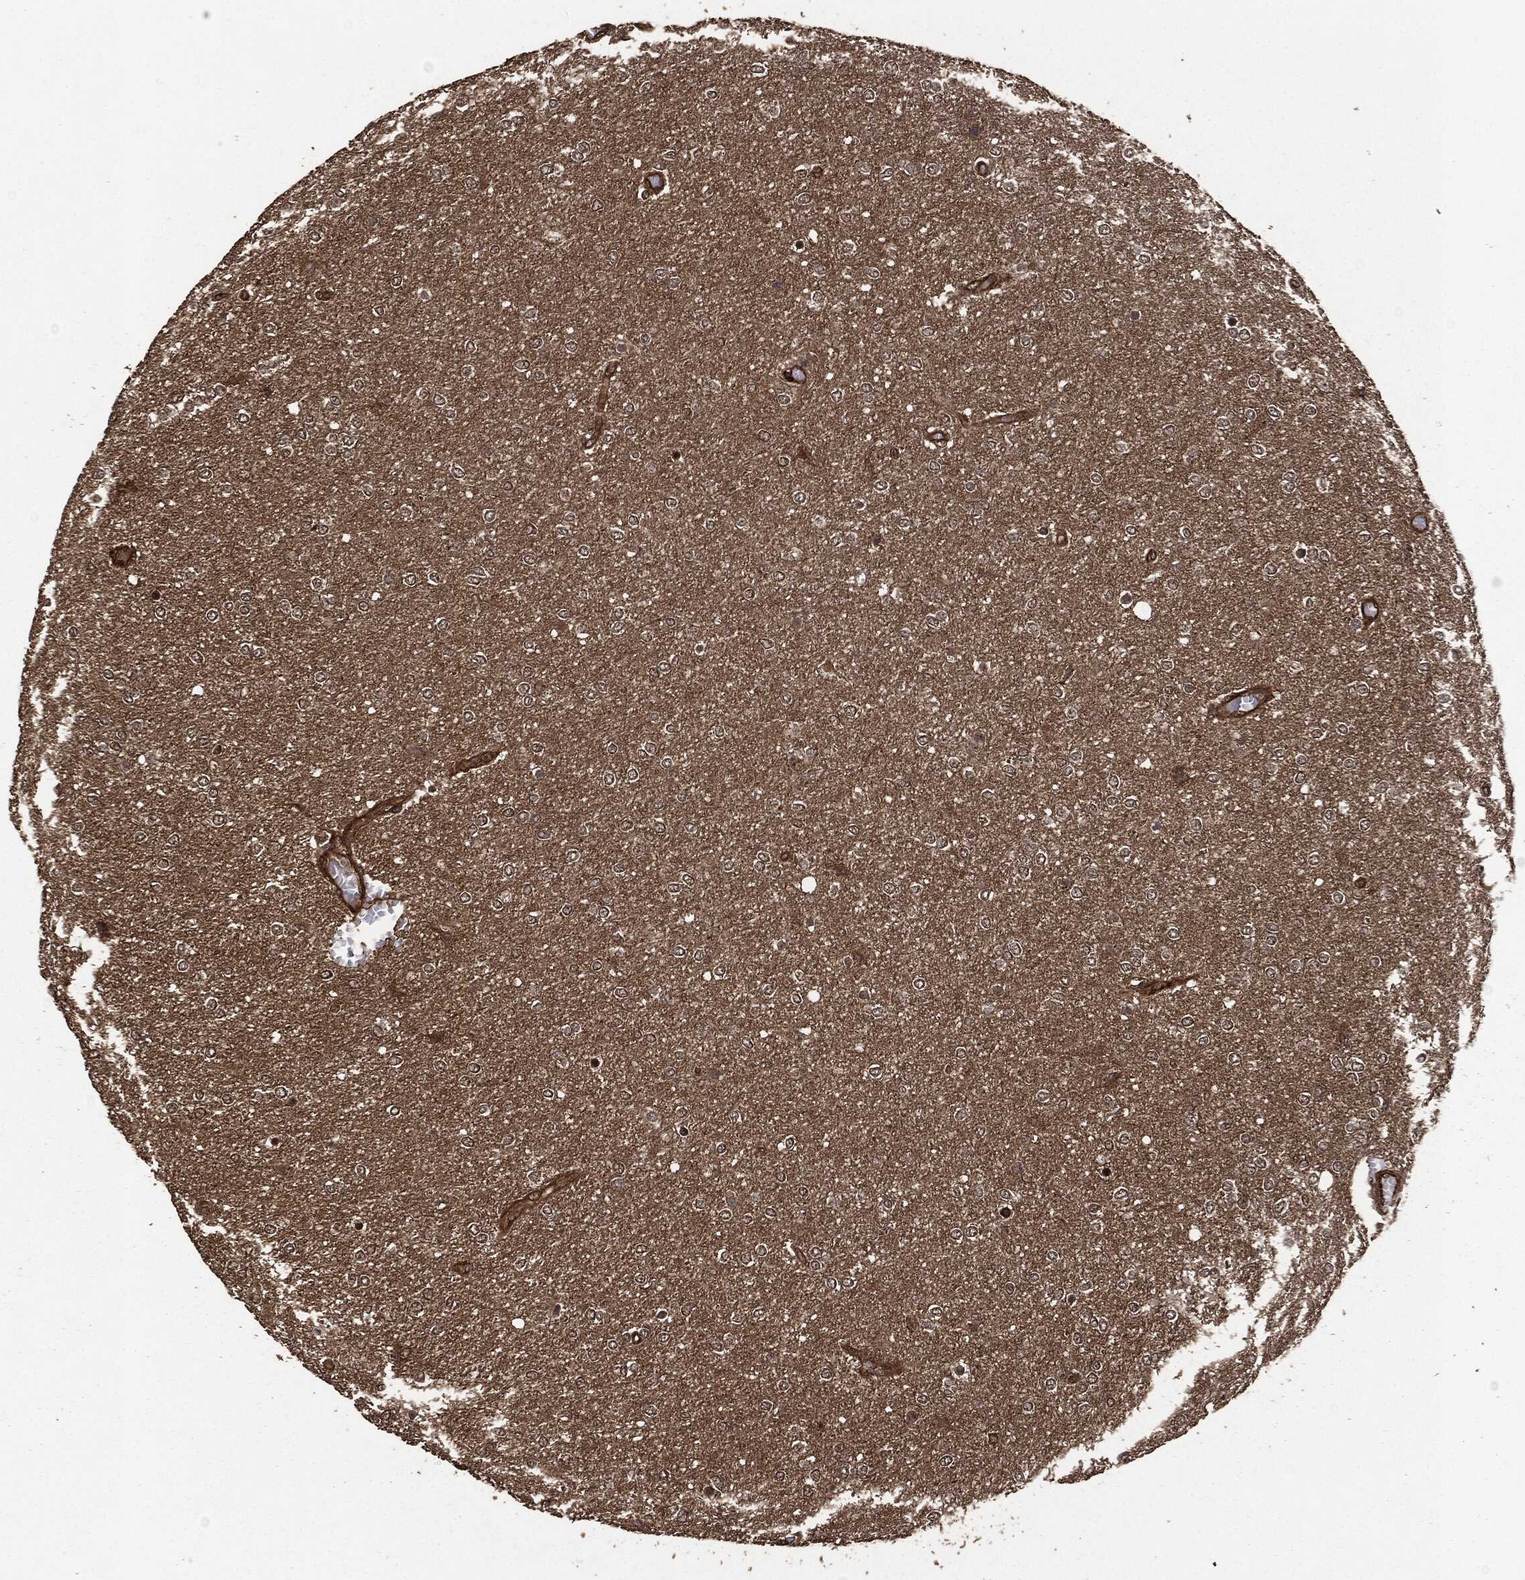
{"staining": {"intensity": "negative", "quantity": "none", "location": "none"}, "tissue": "glioma", "cell_type": "Tumor cells", "image_type": "cancer", "snomed": [{"axis": "morphology", "description": "Glioma, malignant, High grade"}, {"axis": "topography", "description": "Brain"}], "caption": "This is an immunohistochemistry (IHC) histopathology image of human glioma. There is no staining in tumor cells.", "gene": "HRAS", "patient": {"sex": "female", "age": 61}}